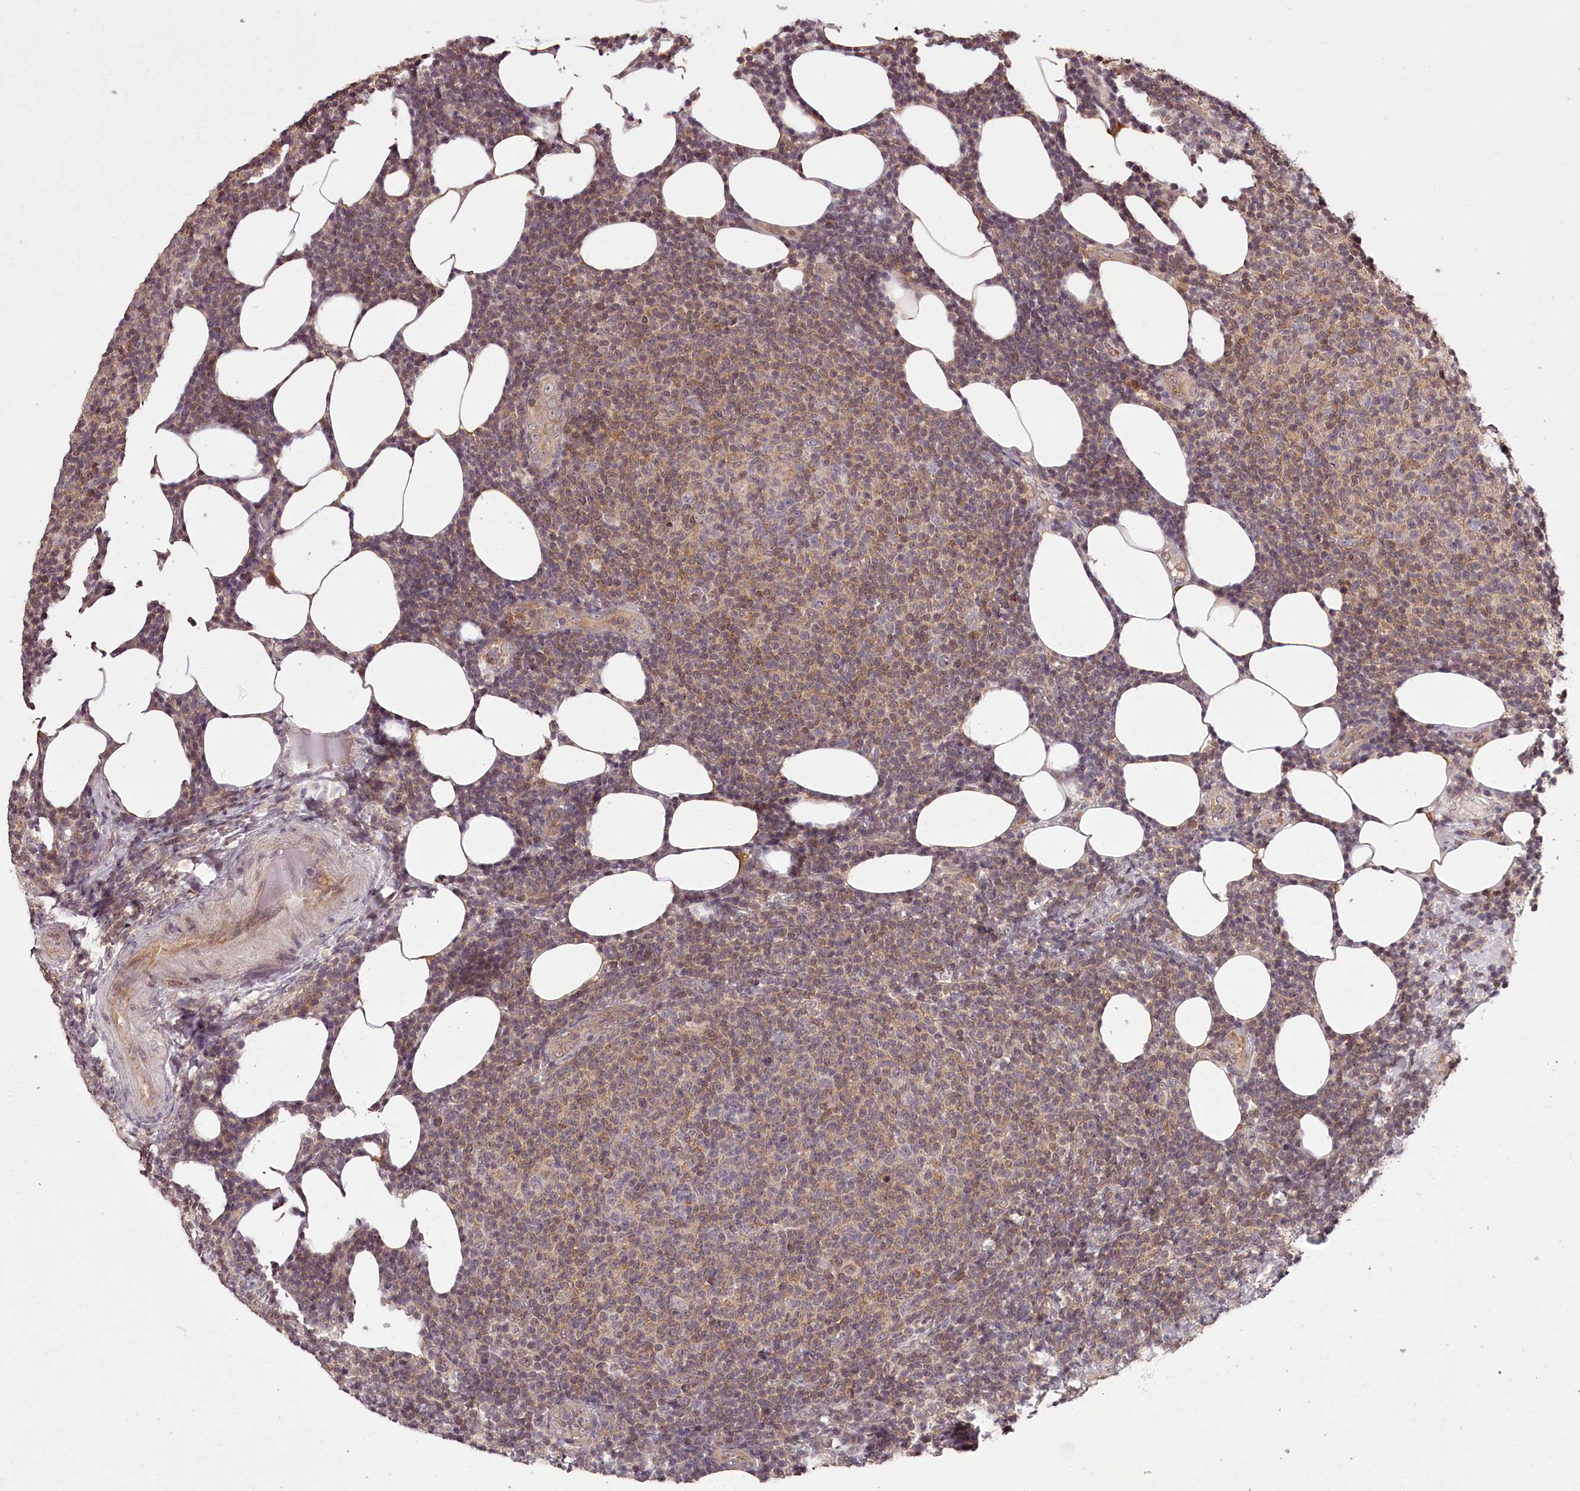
{"staining": {"intensity": "weak", "quantity": "25%-75%", "location": "cytoplasmic/membranous,nuclear"}, "tissue": "lymphoma", "cell_type": "Tumor cells", "image_type": "cancer", "snomed": [{"axis": "morphology", "description": "Malignant lymphoma, non-Hodgkin's type, Low grade"}, {"axis": "topography", "description": "Lymph node"}], "caption": "Malignant lymphoma, non-Hodgkin's type (low-grade) stained with DAB IHC demonstrates low levels of weak cytoplasmic/membranous and nuclear expression in approximately 25%-75% of tumor cells.", "gene": "CCDC92", "patient": {"sex": "male", "age": 66}}